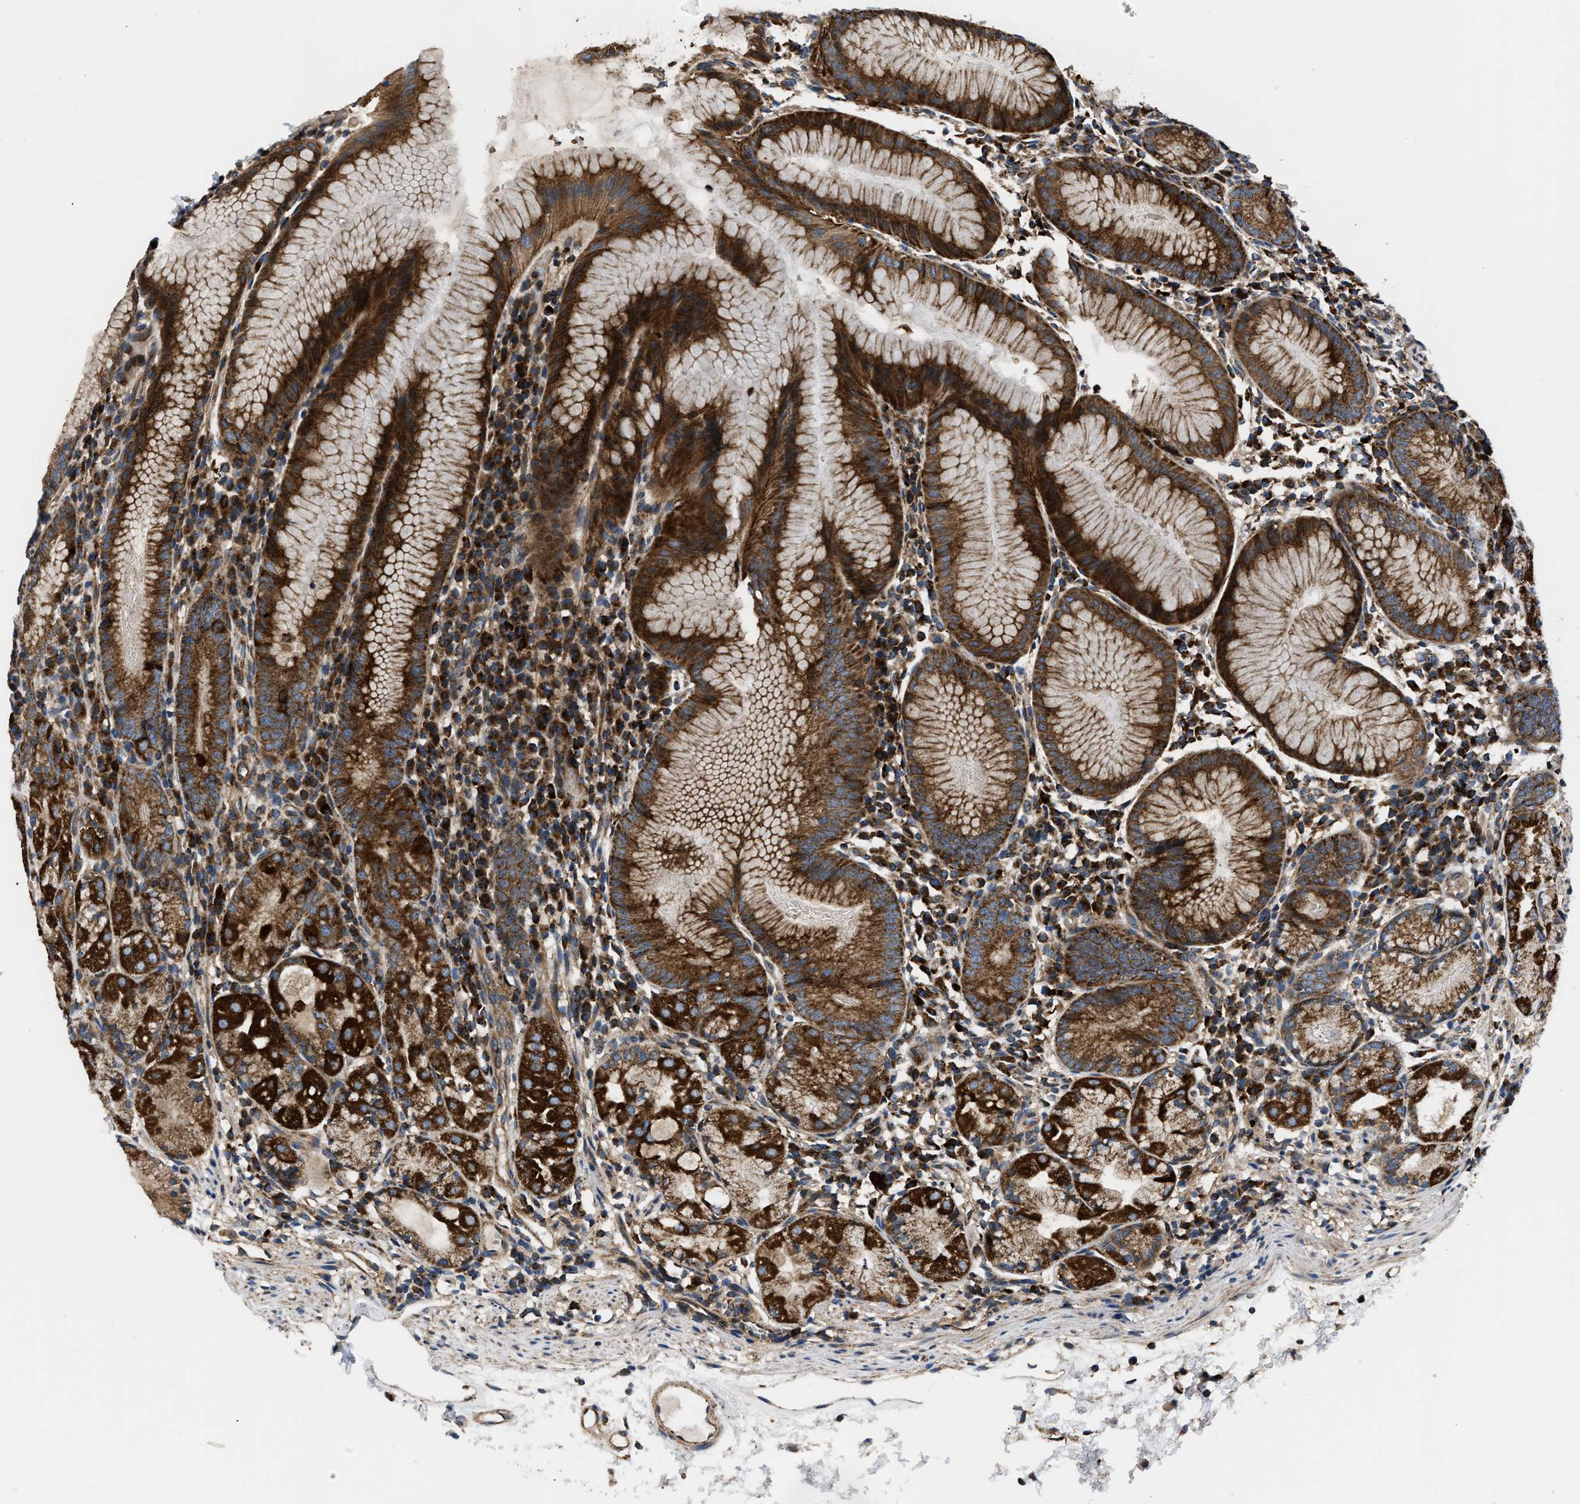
{"staining": {"intensity": "strong", "quantity": ">75%", "location": "cytoplasmic/membranous"}, "tissue": "stomach", "cell_type": "Glandular cells", "image_type": "normal", "snomed": [{"axis": "morphology", "description": "Normal tissue, NOS"}, {"axis": "topography", "description": "Stomach"}, {"axis": "topography", "description": "Stomach, lower"}], "caption": "Stomach stained with immunohistochemistry (IHC) shows strong cytoplasmic/membranous positivity in about >75% of glandular cells.", "gene": "OPTN", "patient": {"sex": "female", "age": 75}}